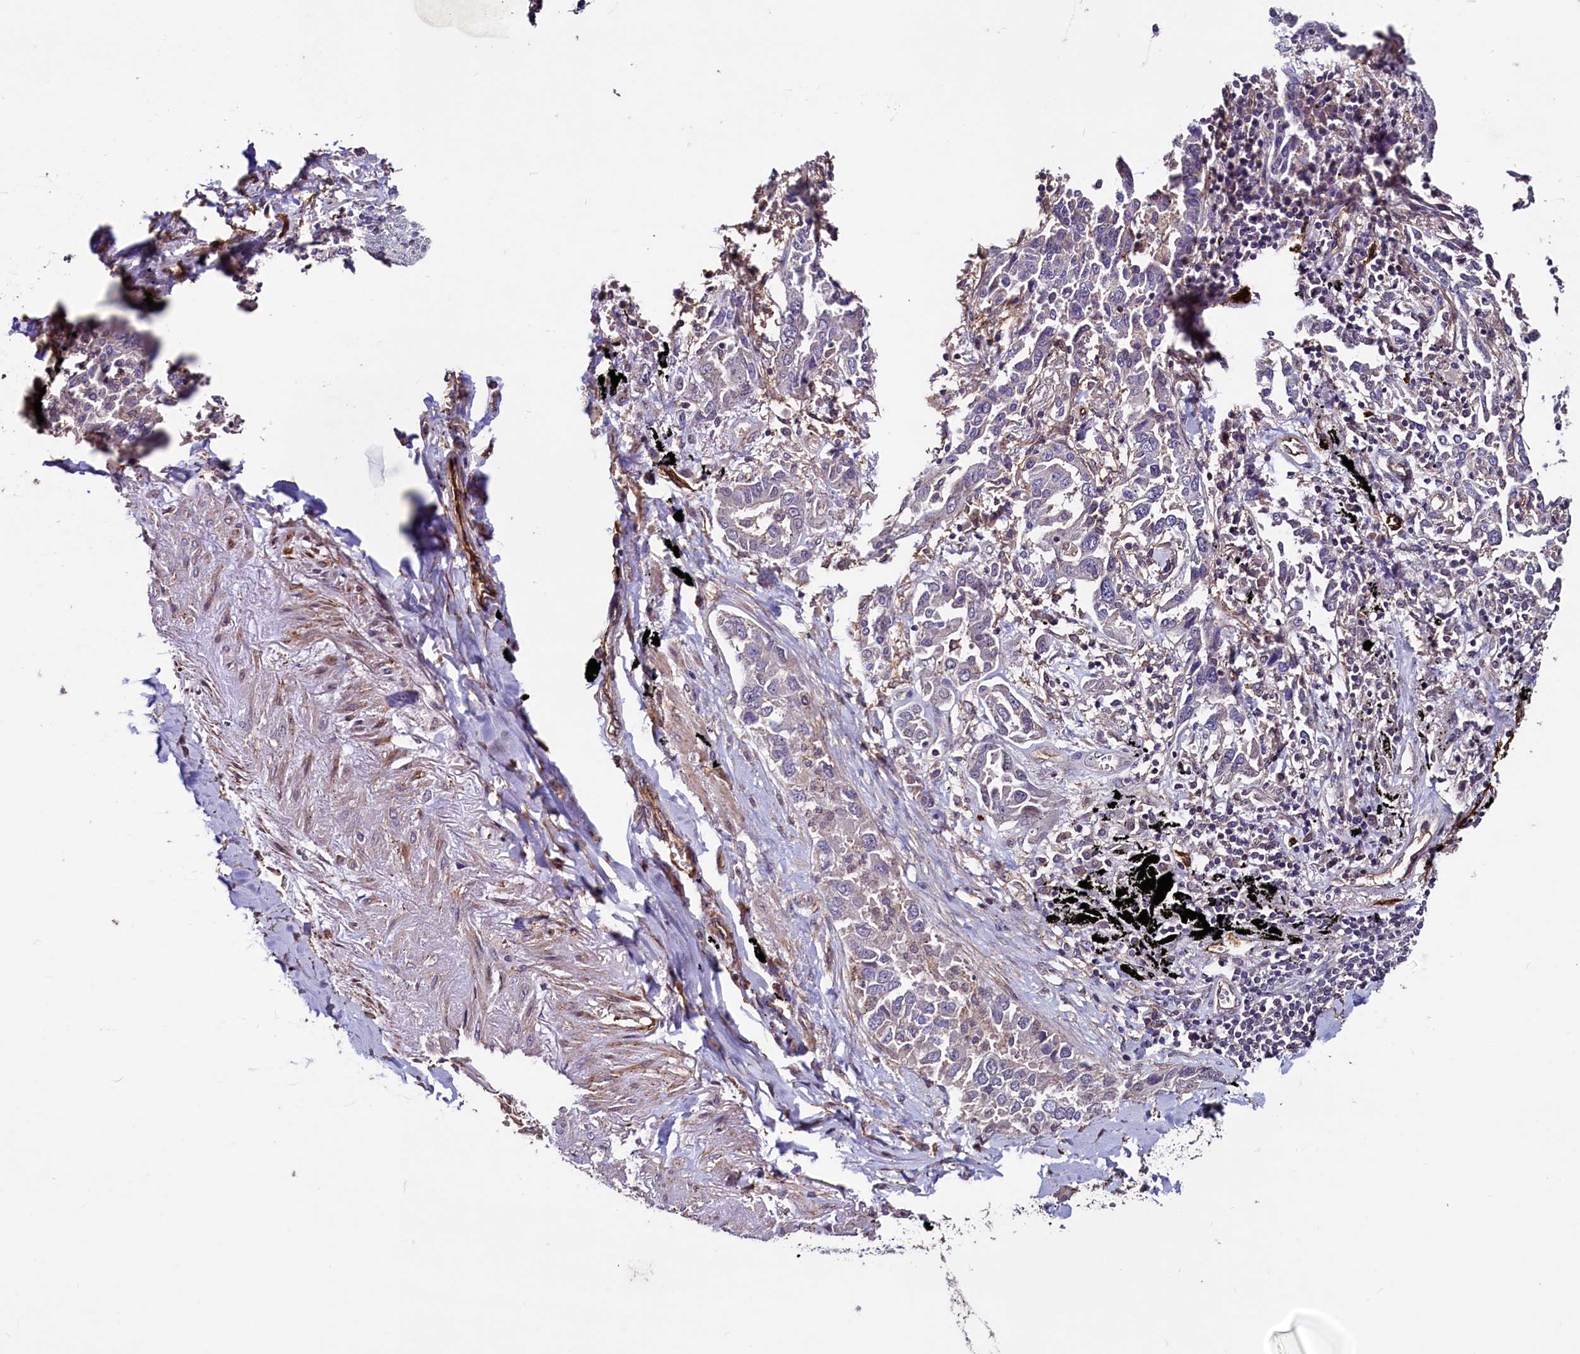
{"staining": {"intensity": "weak", "quantity": "<25%", "location": "cytoplasmic/membranous"}, "tissue": "lung cancer", "cell_type": "Tumor cells", "image_type": "cancer", "snomed": [{"axis": "morphology", "description": "Adenocarcinoma, NOS"}, {"axis": "topography", "description": "Lung"}], "caption": "The histopathology image reveals no staining of tumor cells in lung adenocarcinoma. Nuclei are stained in blue.", "gene": "PALM", "patient": {"sex": "male", "age": 67}}